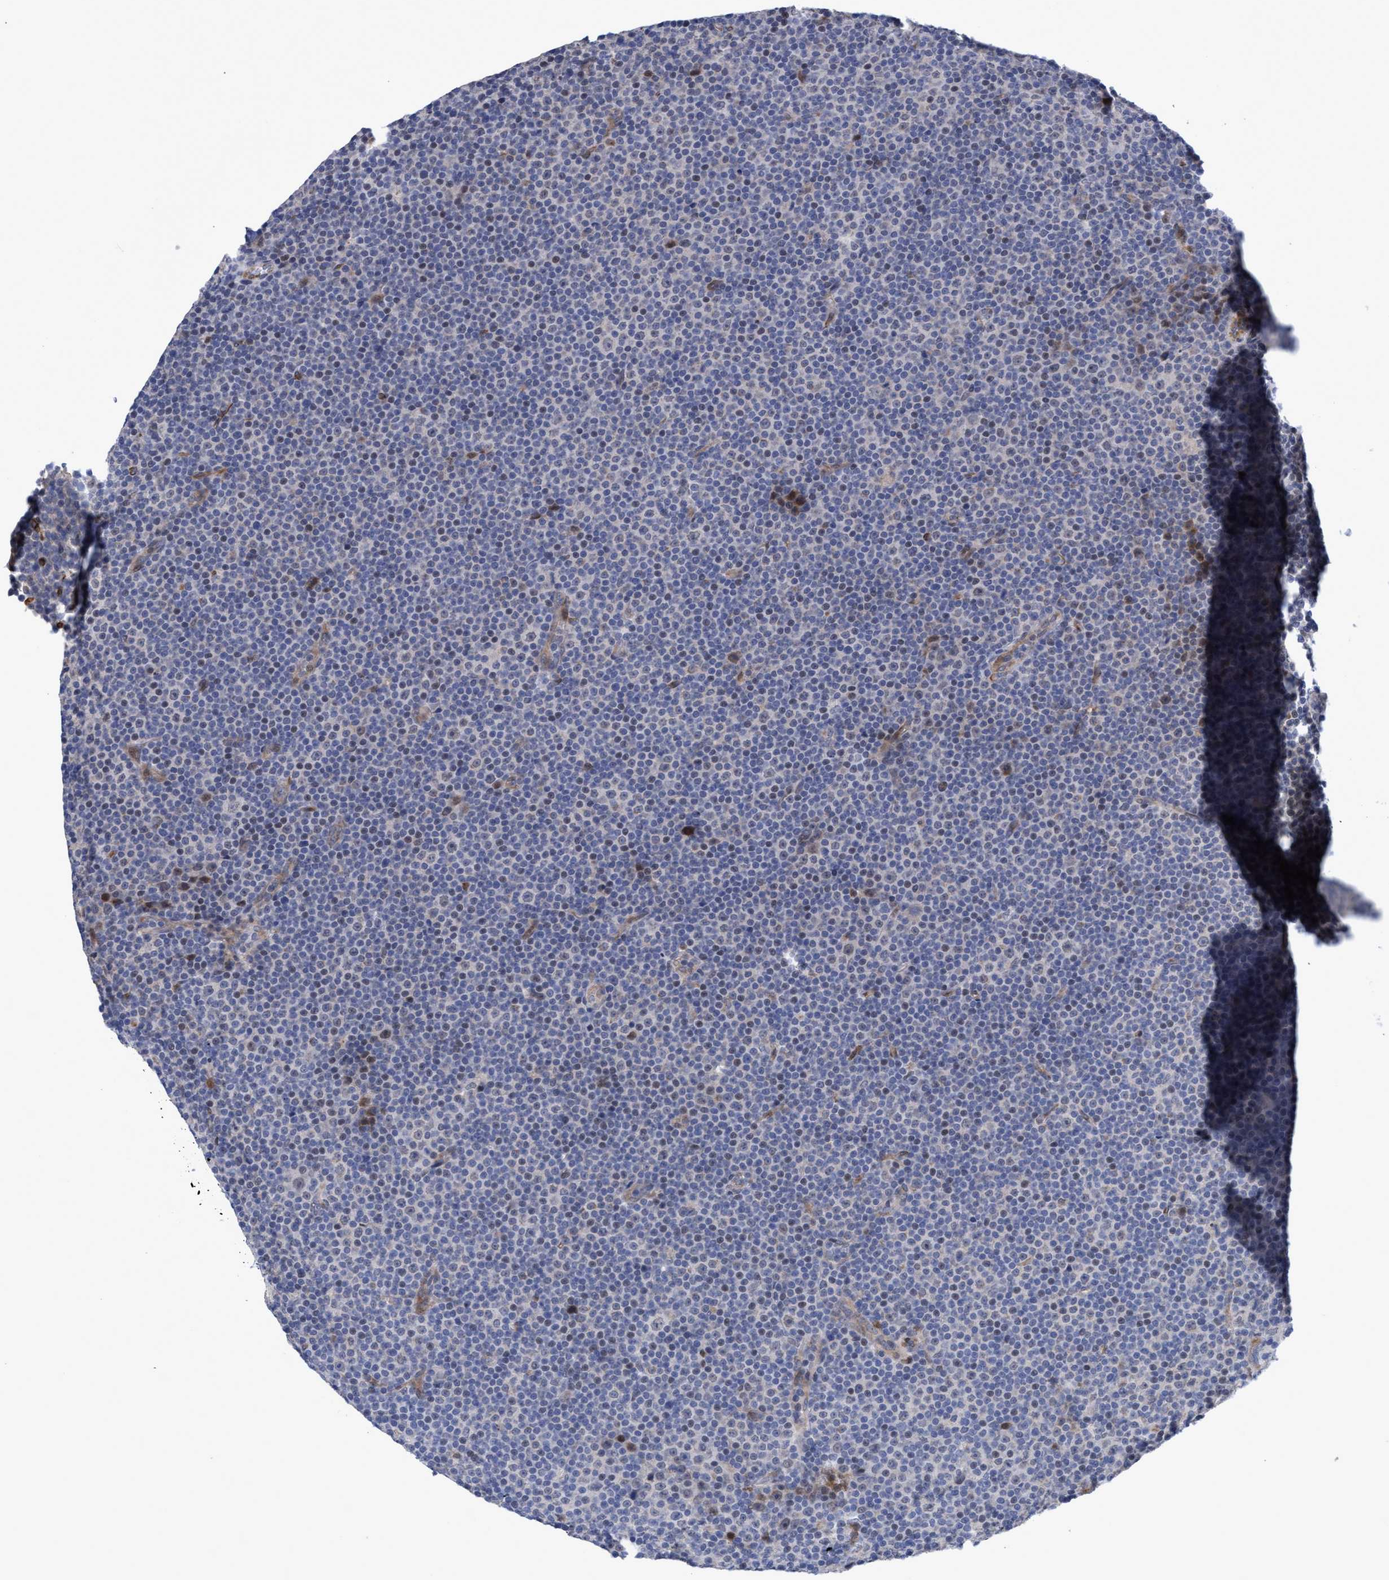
{"staining": {"intensity": "weak", "quantity": "<25%", "location": "cytoplasmic/membranous"}, "tissue": "lymphoma", "cell_type": "Tumor cells", "image_type": "cancer", "snomed": [{"axis": "morphology", "description": "Malignant lymphoma, non-Hodgkin's type, Low grade"}, {"axis": "topography", "description": "Lymph node"}], "caption": "Tumor cells are negative for protein expression in human malignant lymphoma, non-Hodgkin's type (low-grade).", "gene": "ZNF750", "patient": {"sex": "female", "age": 67}}